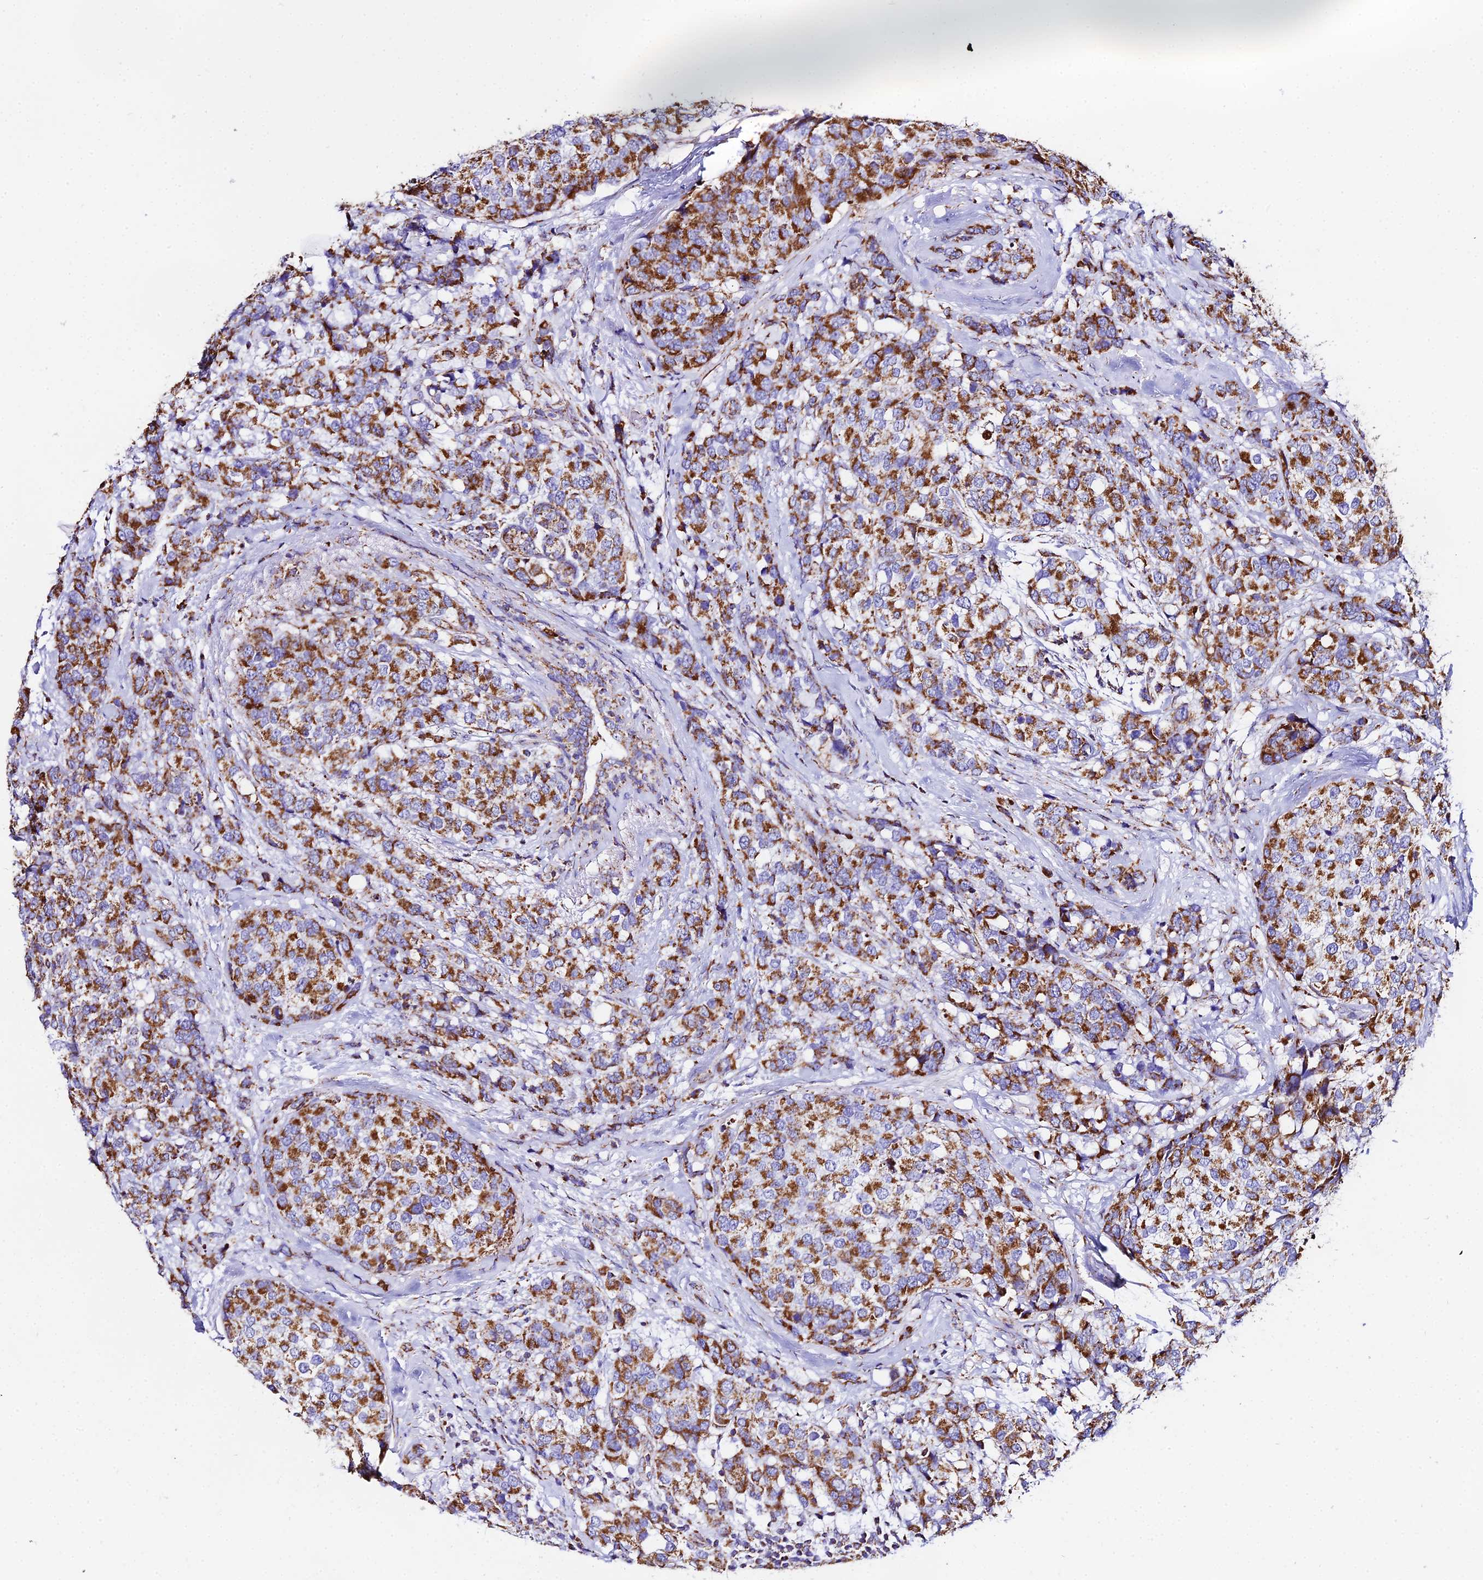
{"staining": {"intensity": "moderate", "quantity": ">75%", "location": "cytoplasmic/membranous"}, "tissue": "breast cancer", "cell_type": "Tumor cells", "image_type": "cancer", "snomed": [{"axis": "morphology", "description": "Lobular carcinoma"}, {"axis": "topography", "description": "Breast"}], "caption": "The immunohistochemical stain highlights moderate cytoplasmic/membranous expression in tumor cells of breast cancer tissue. (DAB = brown stain, brightfield microscopy at high magnification).", "gene": "ATP5PD", "patient": {"sex": "female", "age": 59}}